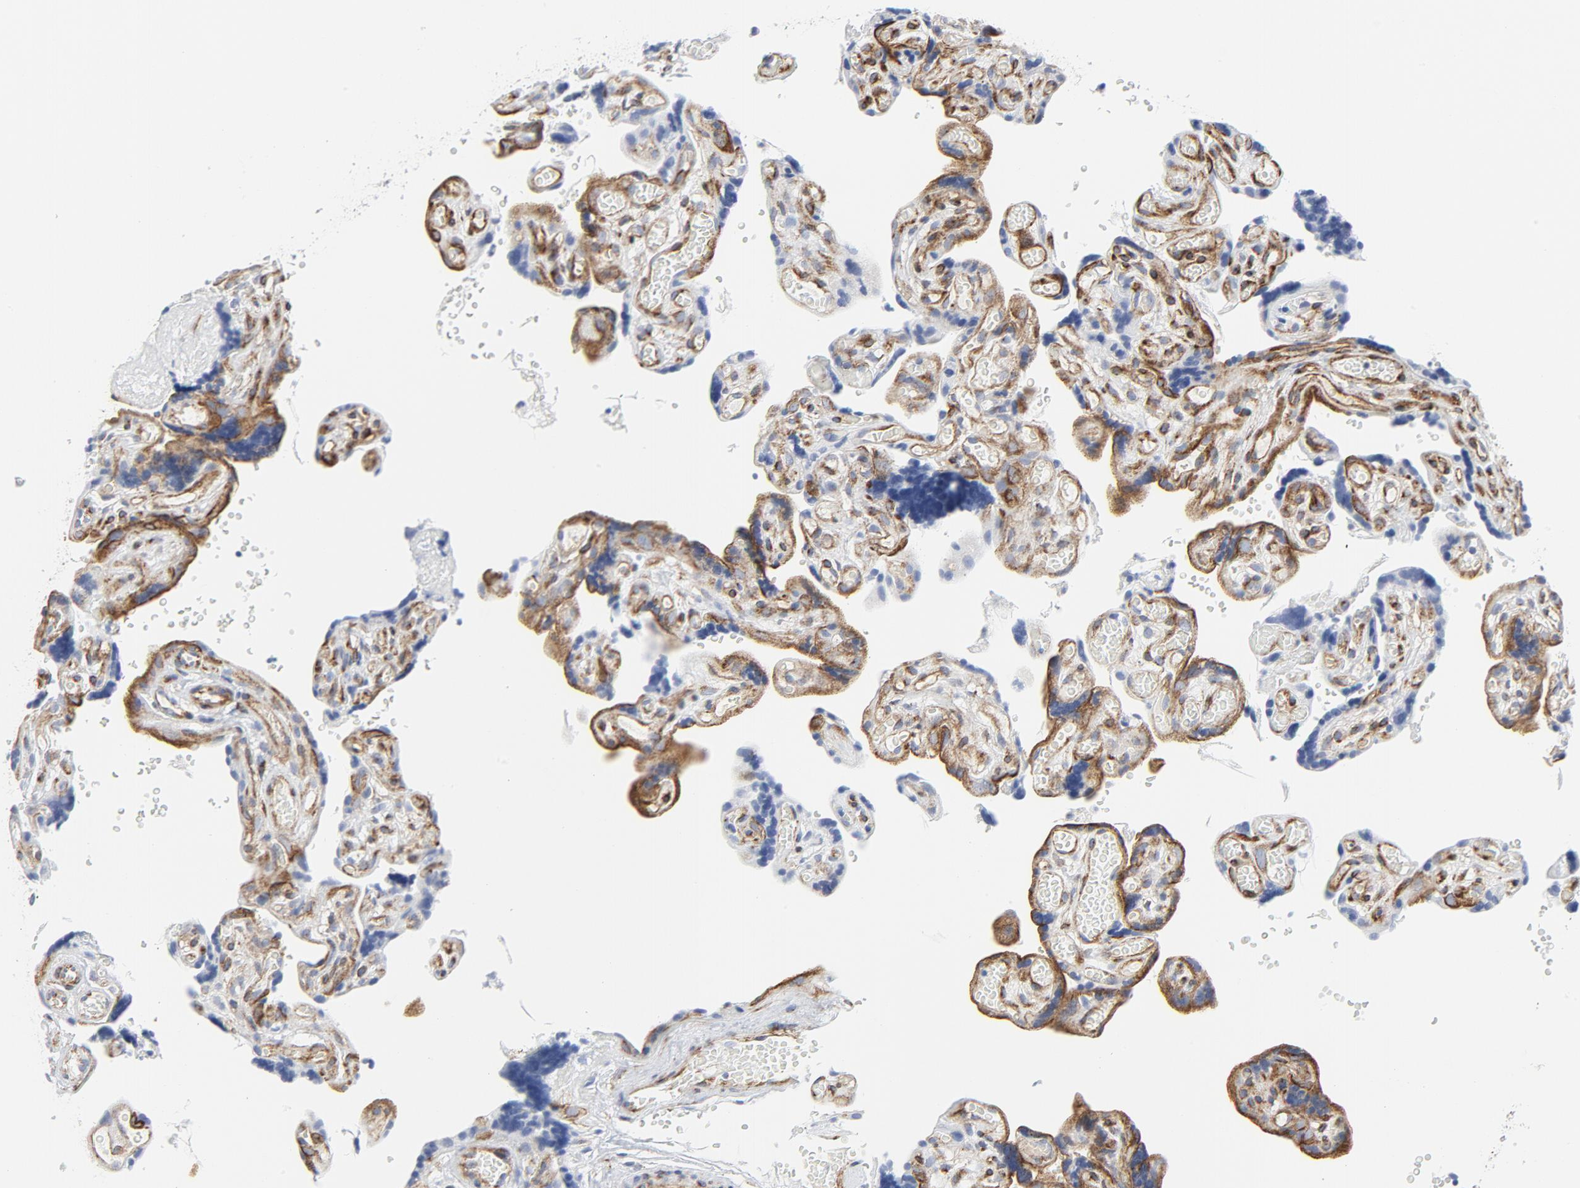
{"staining": {"intensity": "strong", "quantity": ">75%", "location": "cytoplasmic/membranous"}, "tissue": "placenta", "cell_type": "Decidual cells", "image_type": "normal", "snomed": [{"axis": "morphology", "description": "Normal tissue, NOS"}, {"axis": "topography", "description": "Placenta"}], "caption": "Immunohistochemistry image of unremarkable placenta stained for a protein (brown), which reveals high levels of strong cytoplasmic/membranous expression in about >75% of decidual cells.", "gene": "TUBB1", "patient": {"sex": "female", "age": 30}}